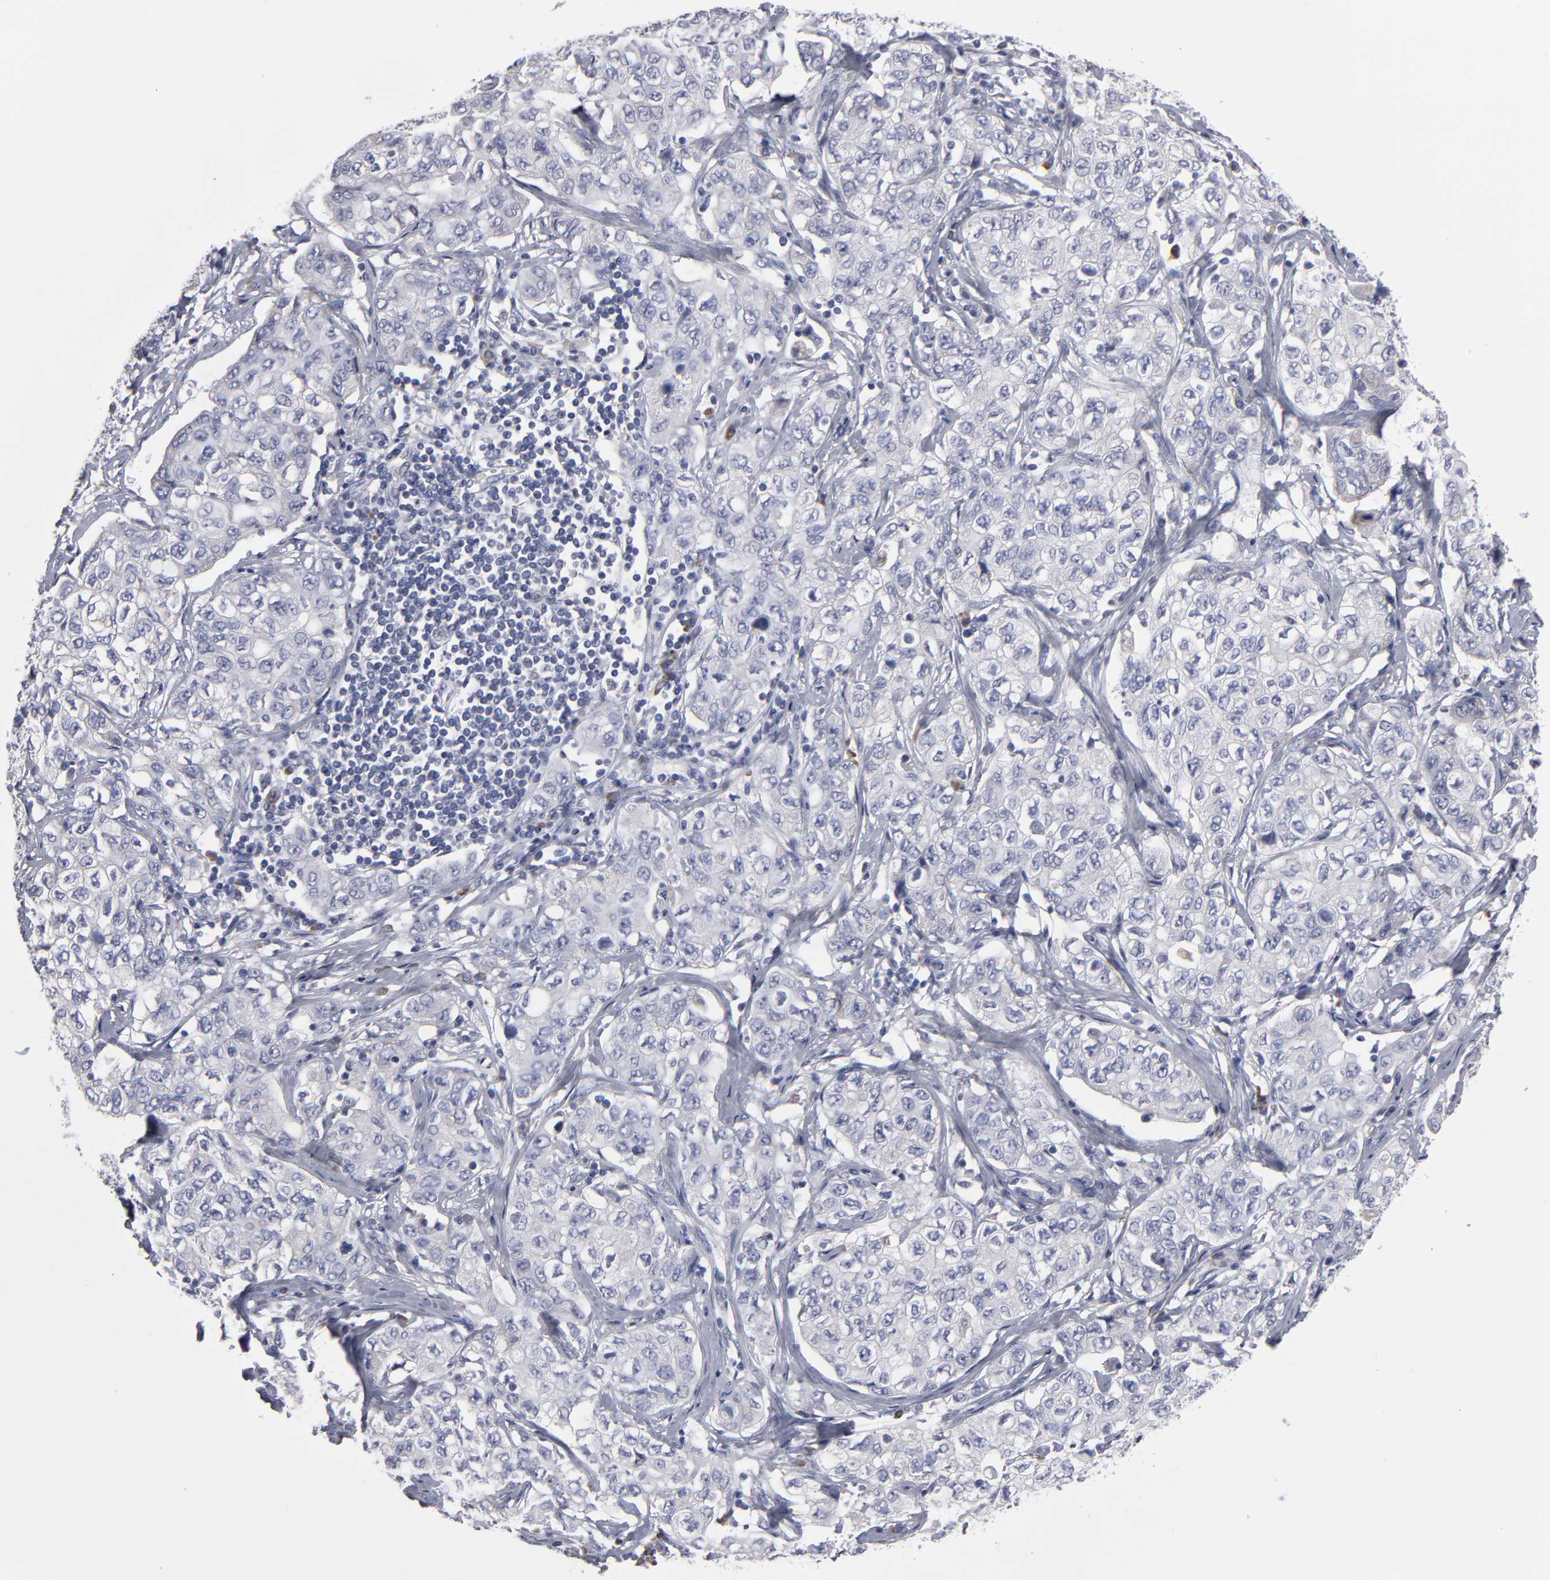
{"staining": {"intensity": "negative", "quantity": "none", "location": "none"}, "tissue": "stomach cancer", "cell_type": "Tumor cells", "image_type": "cancer", "snomed": [{"axis": "morphology", "description": "Adenocarcinoma, NOS"}, {"axis": "topography", "description": "Stomach"}], "caption": "Tumor cells show no significant protein positivity in adenocarcinoma (stomach).", "gene": "CCDC80", "patient": {"sex": "male", "age": 48}}